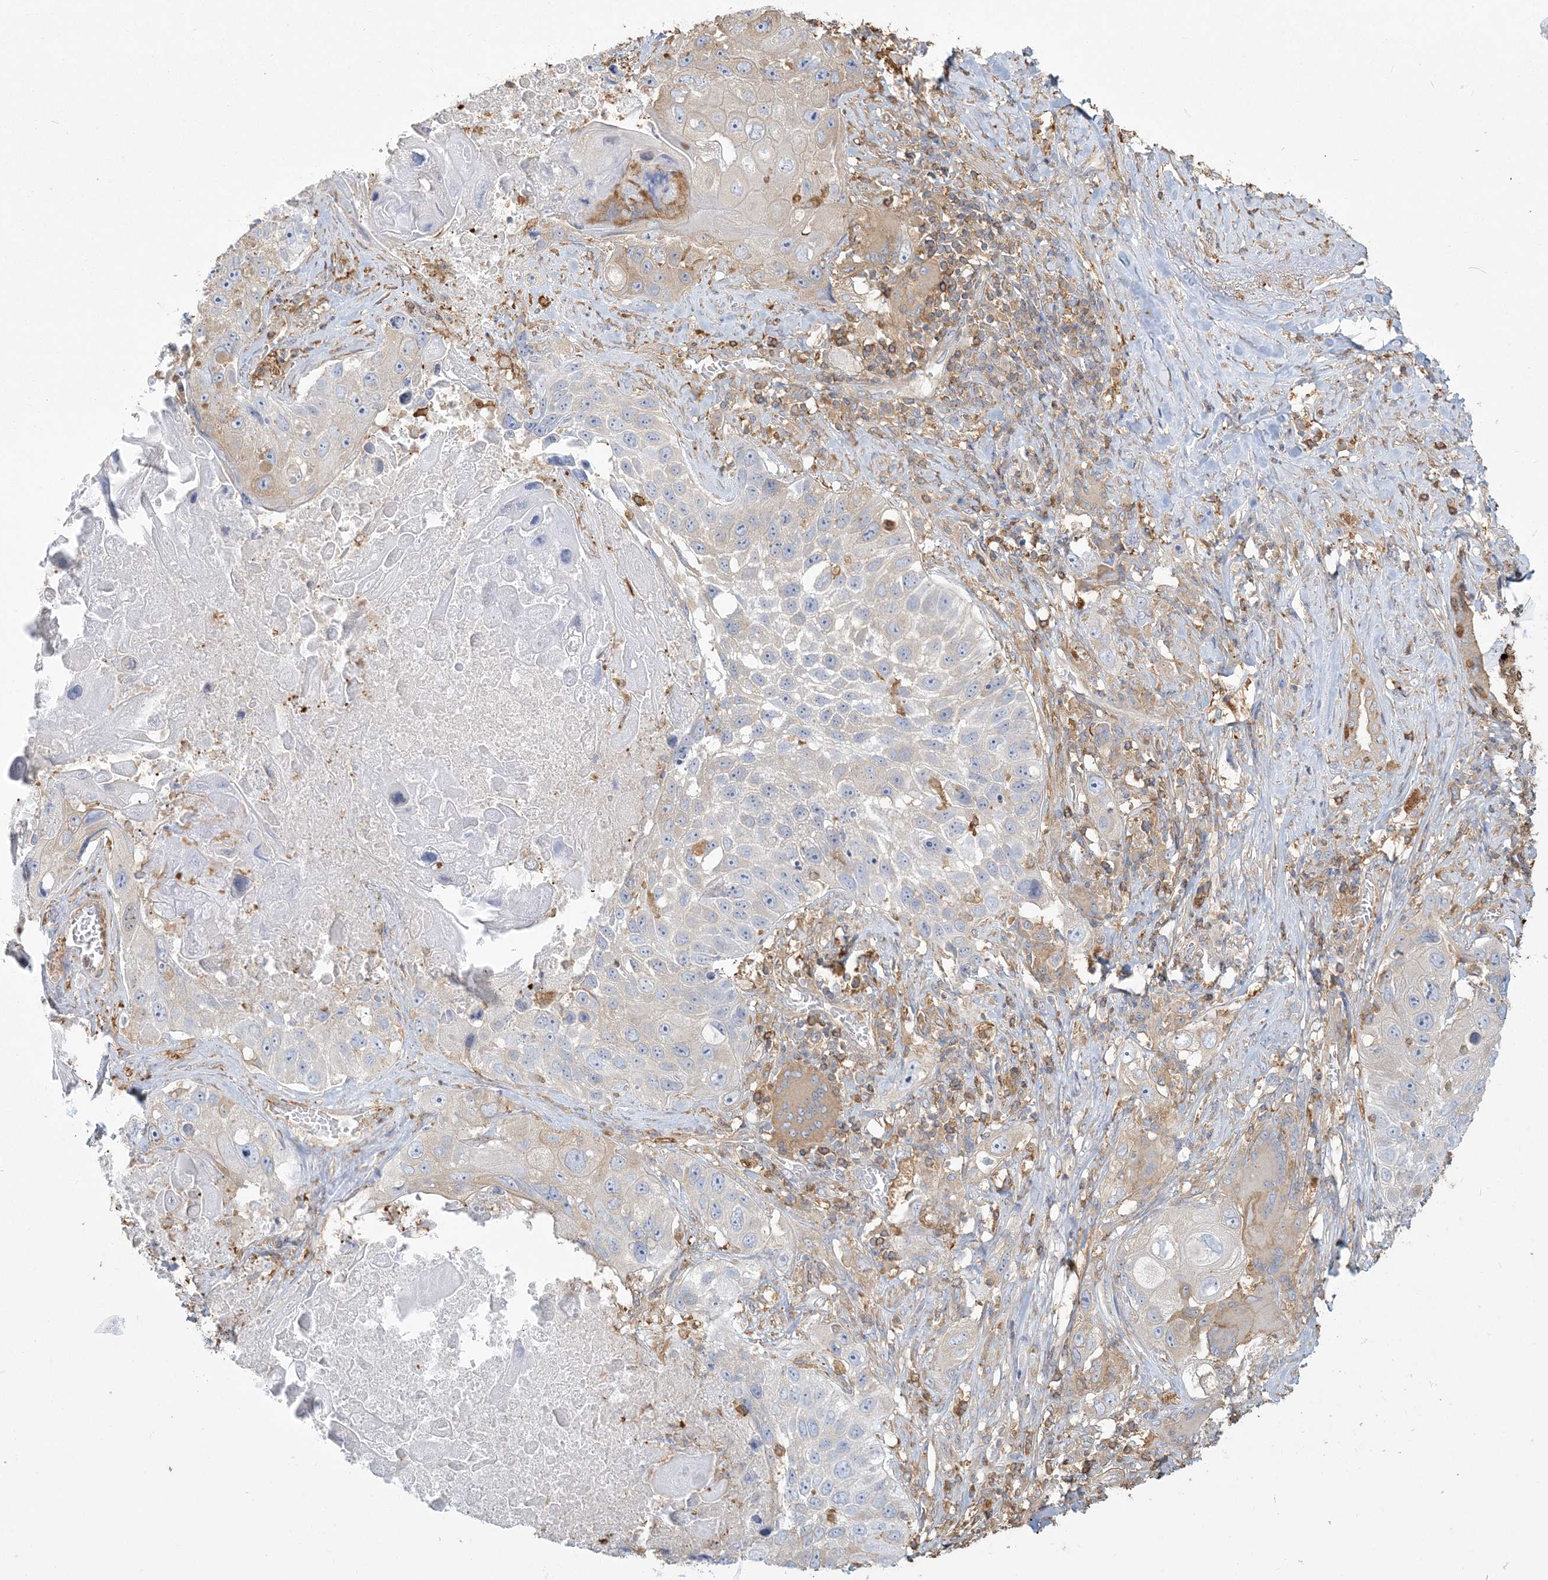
{"staining": {"intensity": "negative", "quantity": "none", "location": "none"}, "tissue": "lung cancer", "cell_type": "Tumor cells", "image_type": "cancer", "snomed": [{"axis": "morphology", "description": "Squamous cell carcinoma, NOS"}, {"axis": "topography", "description": "Lung"}], "caption": "Lung cancer (squamous cell carcinoma) was stained to show a protein in brown. There is no significant expression in tumor cells. The staining is performed using DAB brown chromogen with nuclei counter-stained in using hematoxylin.", "gene": "ANKS1A", "patient": {"sex": "male", "age": 61}}